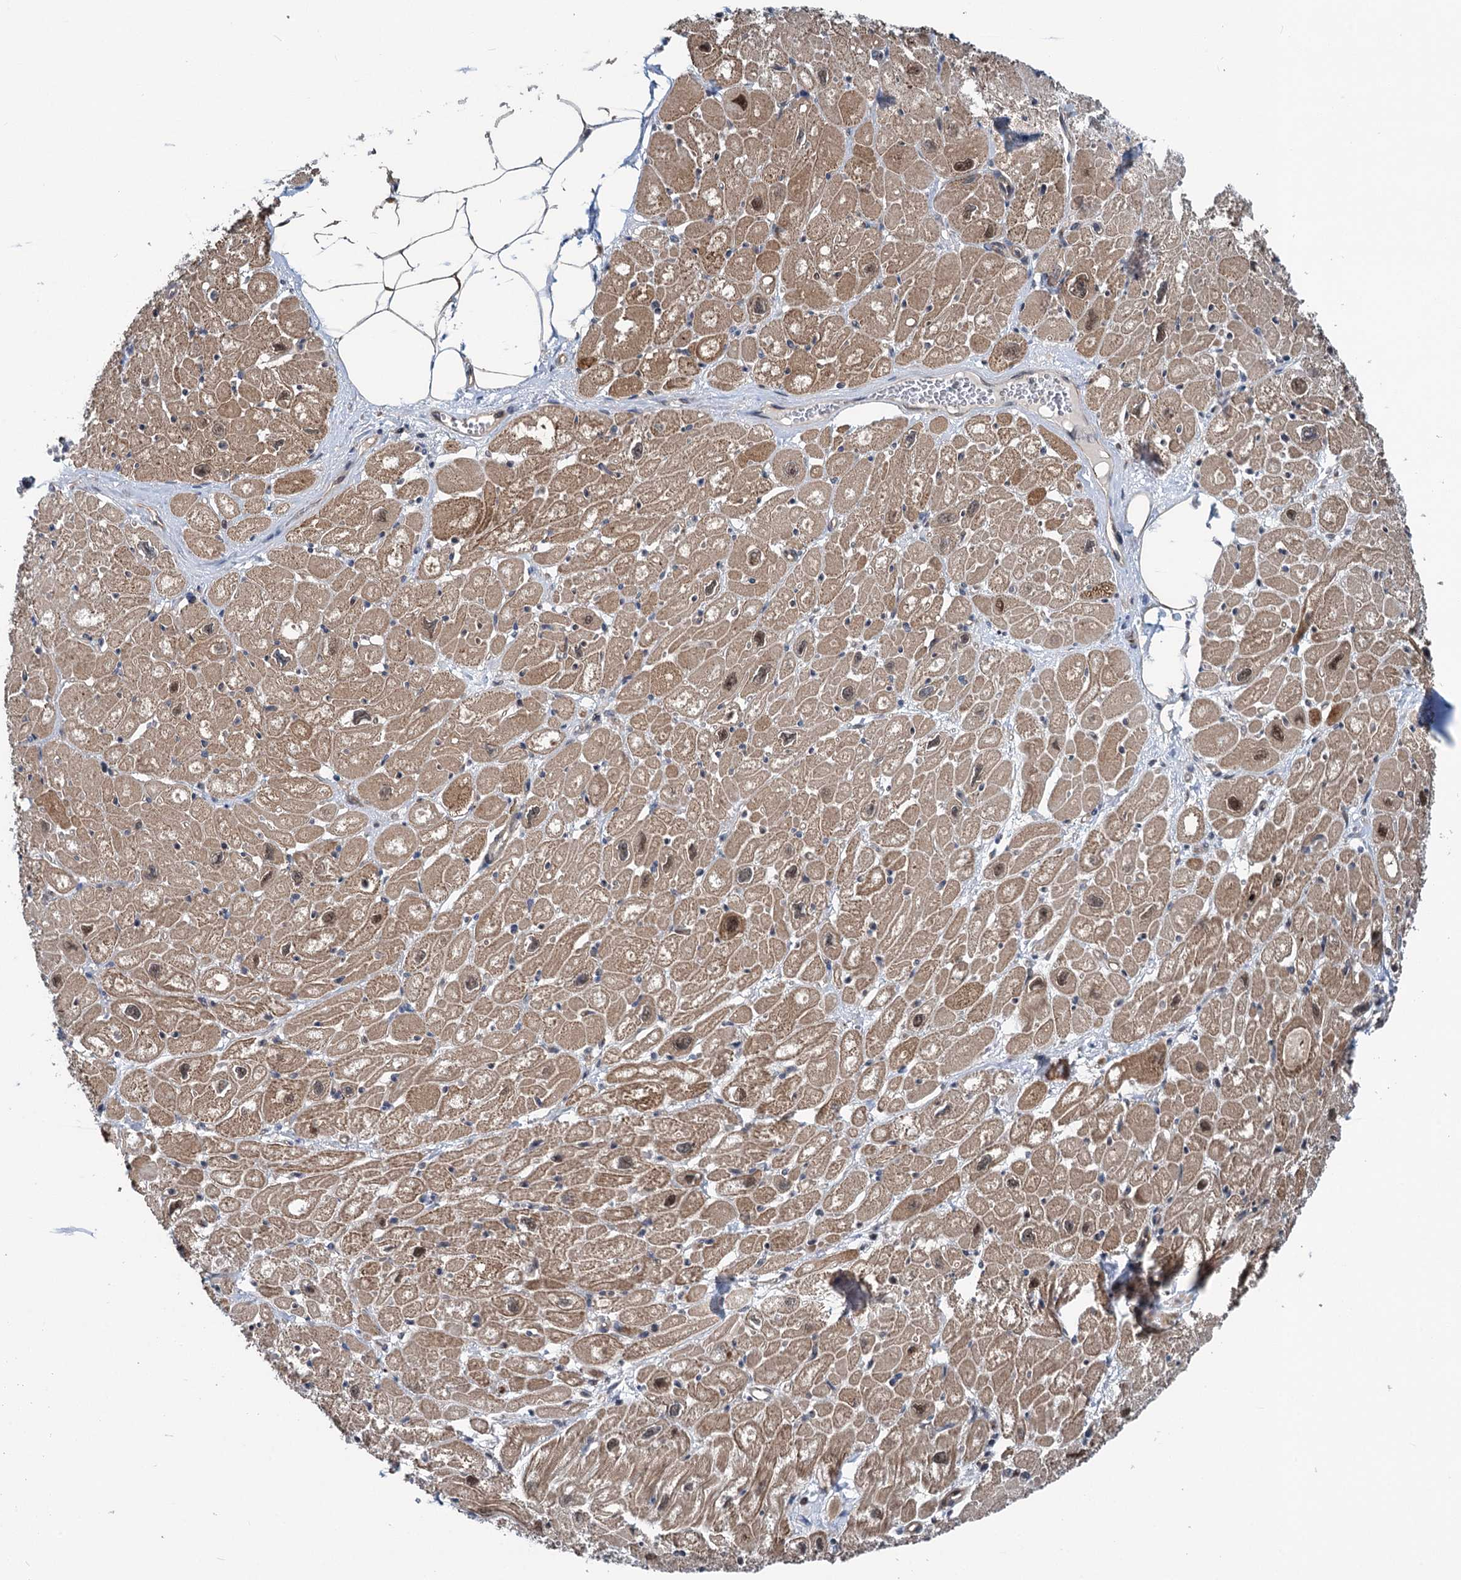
{"staining": {"intensity": "moderate", "quantity": ">75%", "location": "cytoplasmic/membranous,nuclear"}, "tissue": "heart muscle", "cell_type": "Cardiomyocytes", "image_type": "normal", "snomed": [{"axis": "morphology", "description": "Normal tissue, NOS"}, {"axis": "topography", "description": "Heart"}], "caption": "This image displays IHC staining of normal human heart muscle, with medium moderate cytoplasmic/membranous,nuclear staining in approximately >75% of cardiomyocytes.", "gene": "GPBP1", "patient": {"sex": "male", "age": 50}}